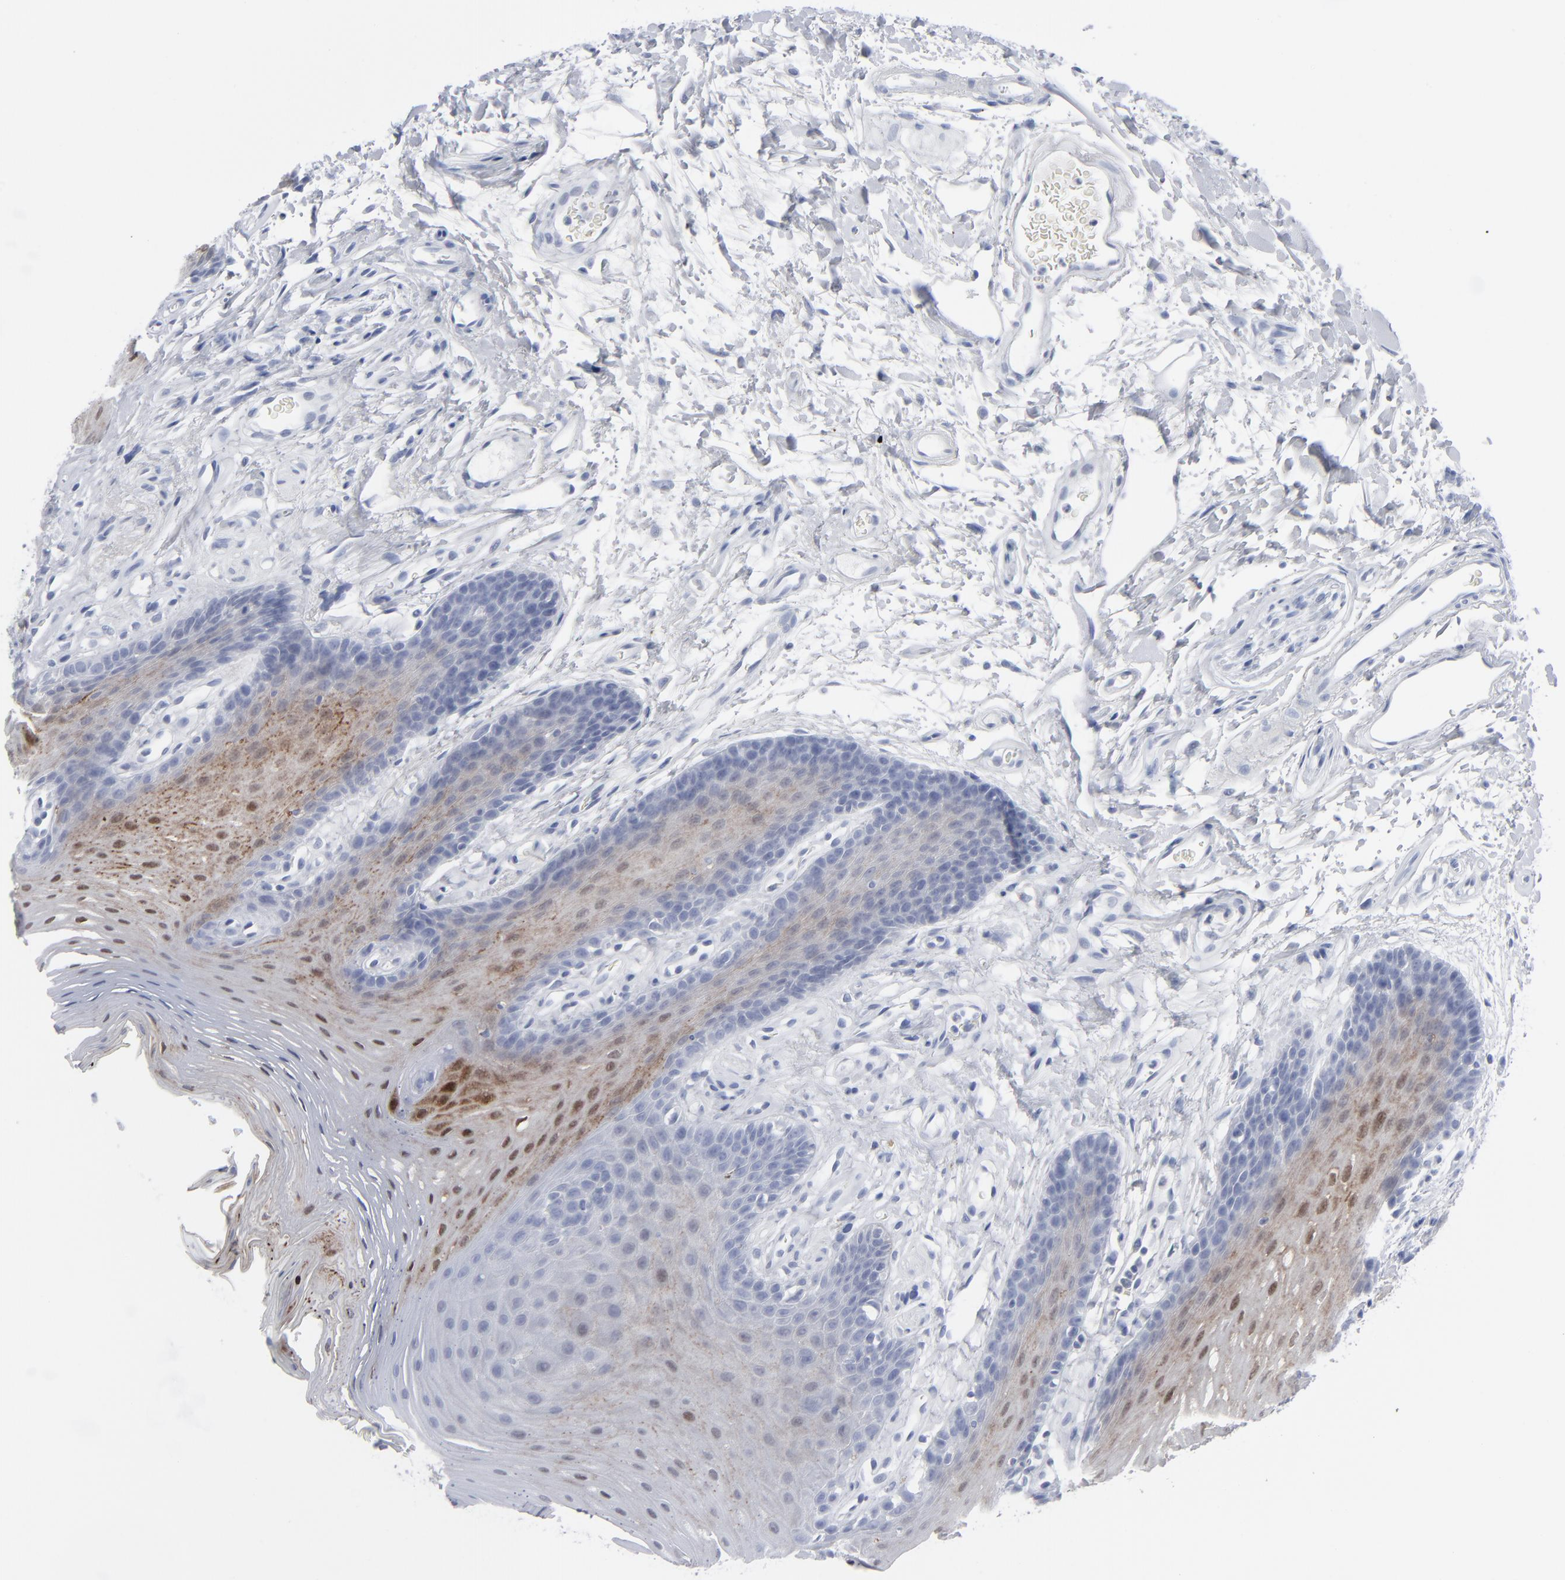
{"staining": {"intensity": "strong", "quantity": "<25%", "location": "cytoplasmic/membranous,nuclear"}, "tissue": "oral mucosa", "cell_type": "Squamous epithelial cells", "image_type": "normal", "snomed": [{"axis": "morphology", "description": "Normal tissue, NOS"}, {"axis": "topography", "description": "Oral tissue"}], "caption": "Protein analysis of benign oral mucosa exhibits strong cytoplasmic/membranous,nuclear expression in about <25% of squamous epithelial cells.", "gene": "MSLN", "patient": {"sex": "male", "age": 62}}